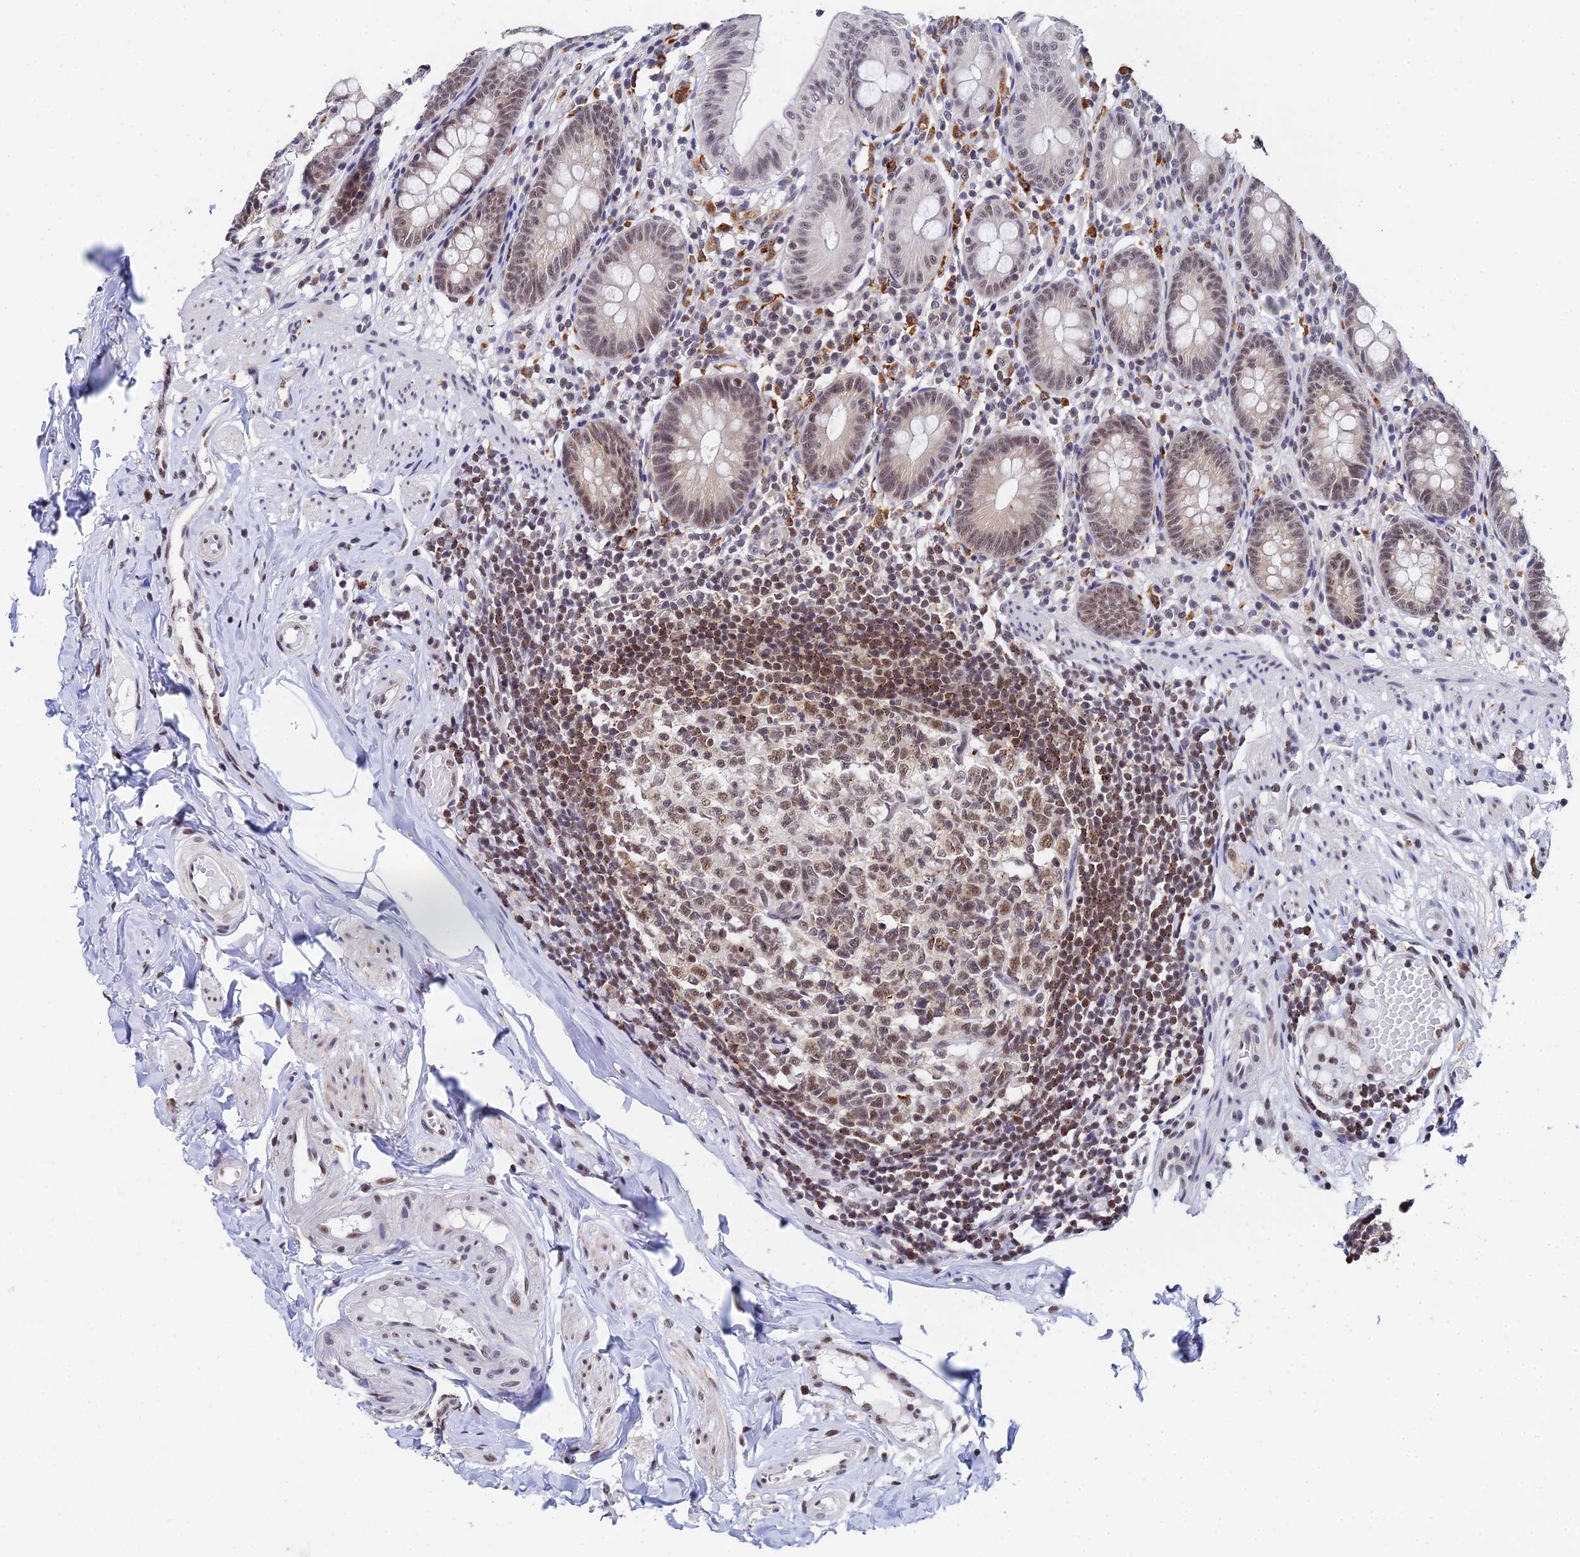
{"staining": {"intensity": "moderate", "quantity": ">75%", "location": "nuclear"}, "tissue": "appendix", "cell_type": "Glandular cells", "image_type": "normal", "snomed": [{"axis": "morphology", "description": "Normal tissue, NOS"}, {"axis": "topography", "description": "Appendix"}], "caption": "IHC (DAB) staining of benign human appendix displays moderate nuclear protein expression in approximately >75% of glandular cells.", "gene": "MAGOHB", "patient": {"sex": "male", "age": 55}}